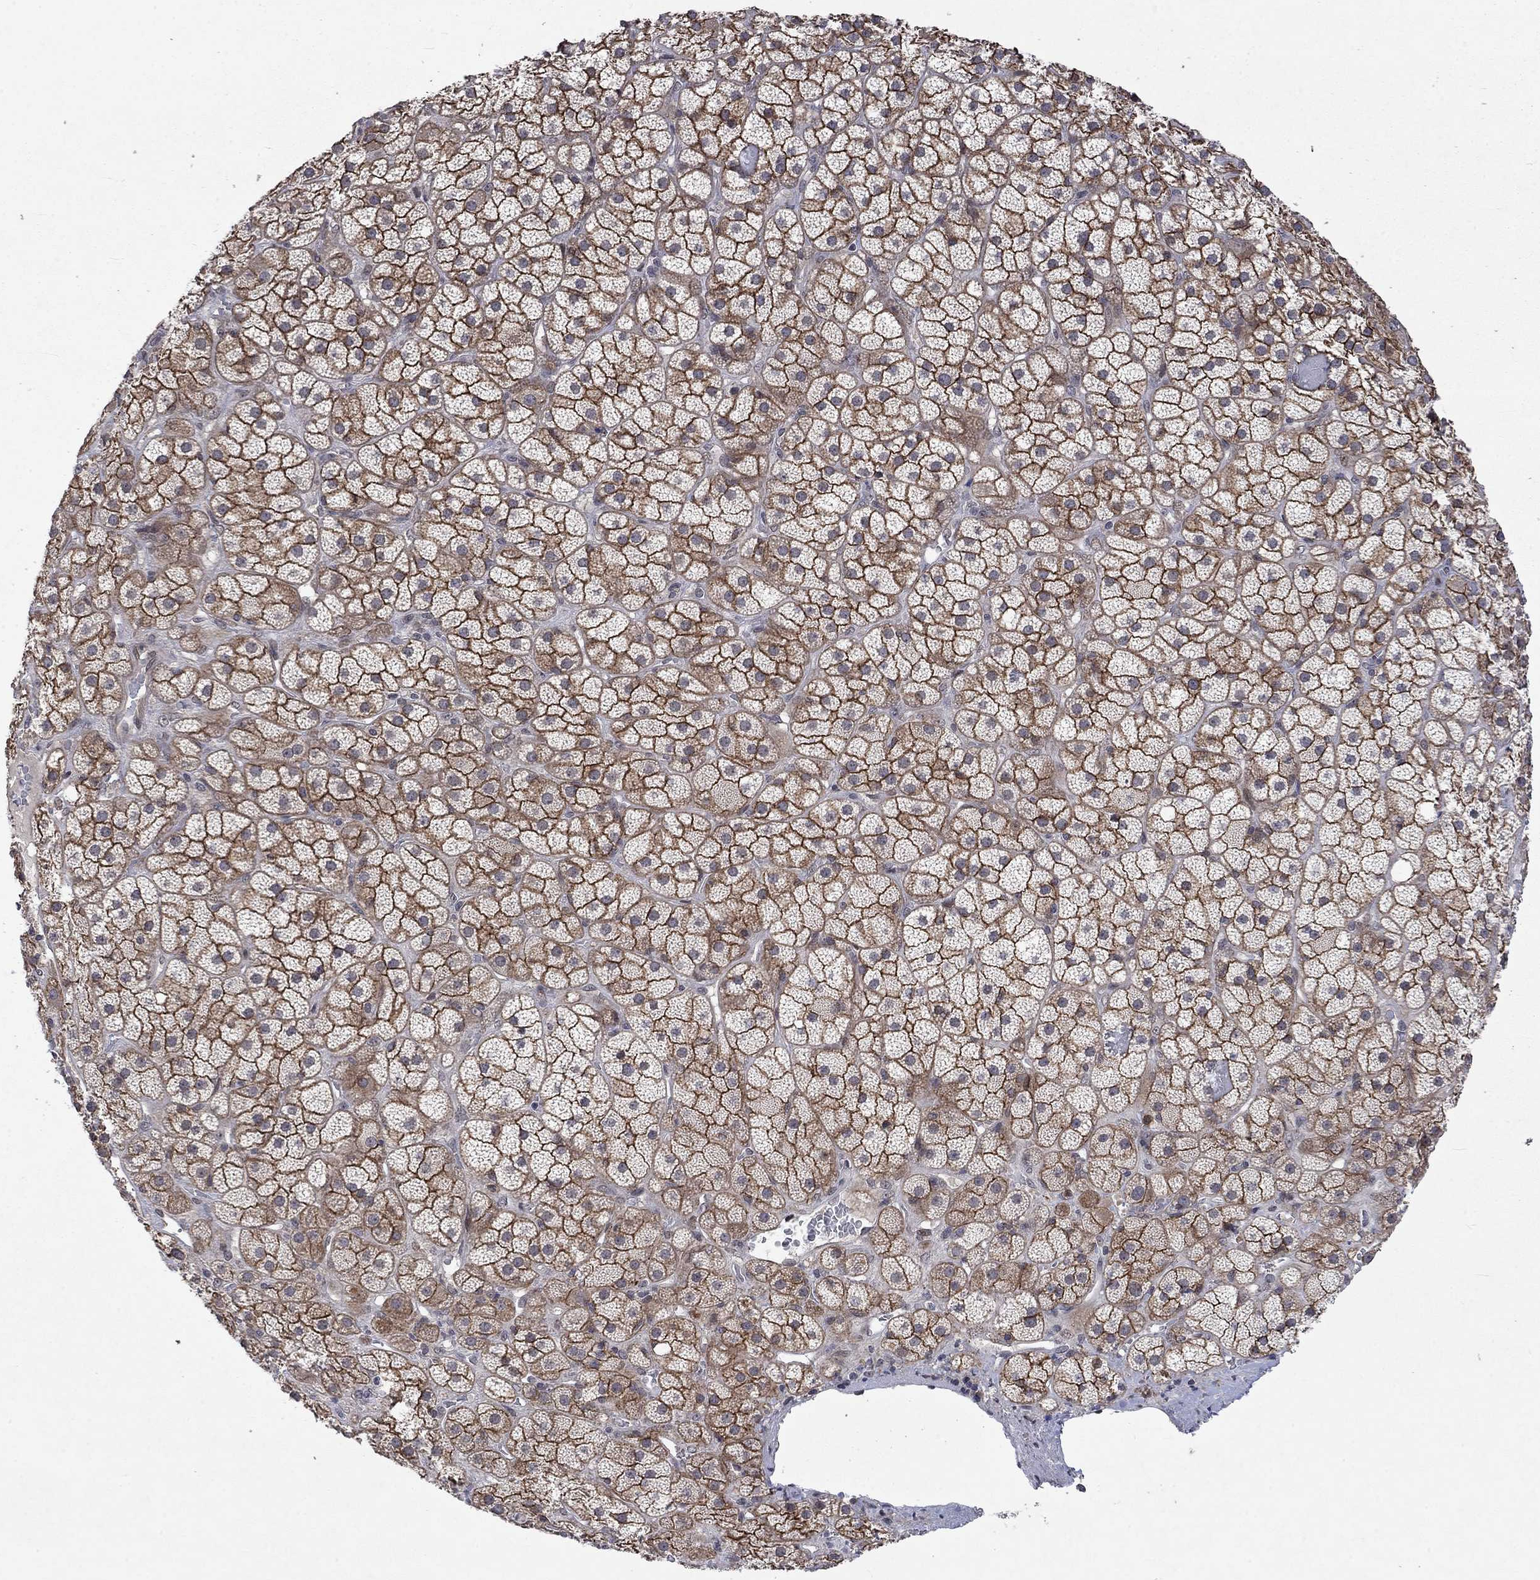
{"staining": {"intensity": "strong", "quantity": ">75%", "location": "cytoplasmic/membranous"}, "tissue": "adrenal gland", "cell_type": "Glandular cells", "image_type": "normal", "snomed": [{"axis": "morphology", "description": "Normal tissue, NOS"}, {"axis": "topography", "description": "Adrenal gland"}], "caption": "DAB (3,3'-diaminobenzidine) immunohistochemical staining of unremarkable adrenal gland shows strong cytoplasmic/membranous protein positivity in about >75% of glandular cells.", "gene": "PPP1R9A", "patient": {"sex": "male", "age": 57}}